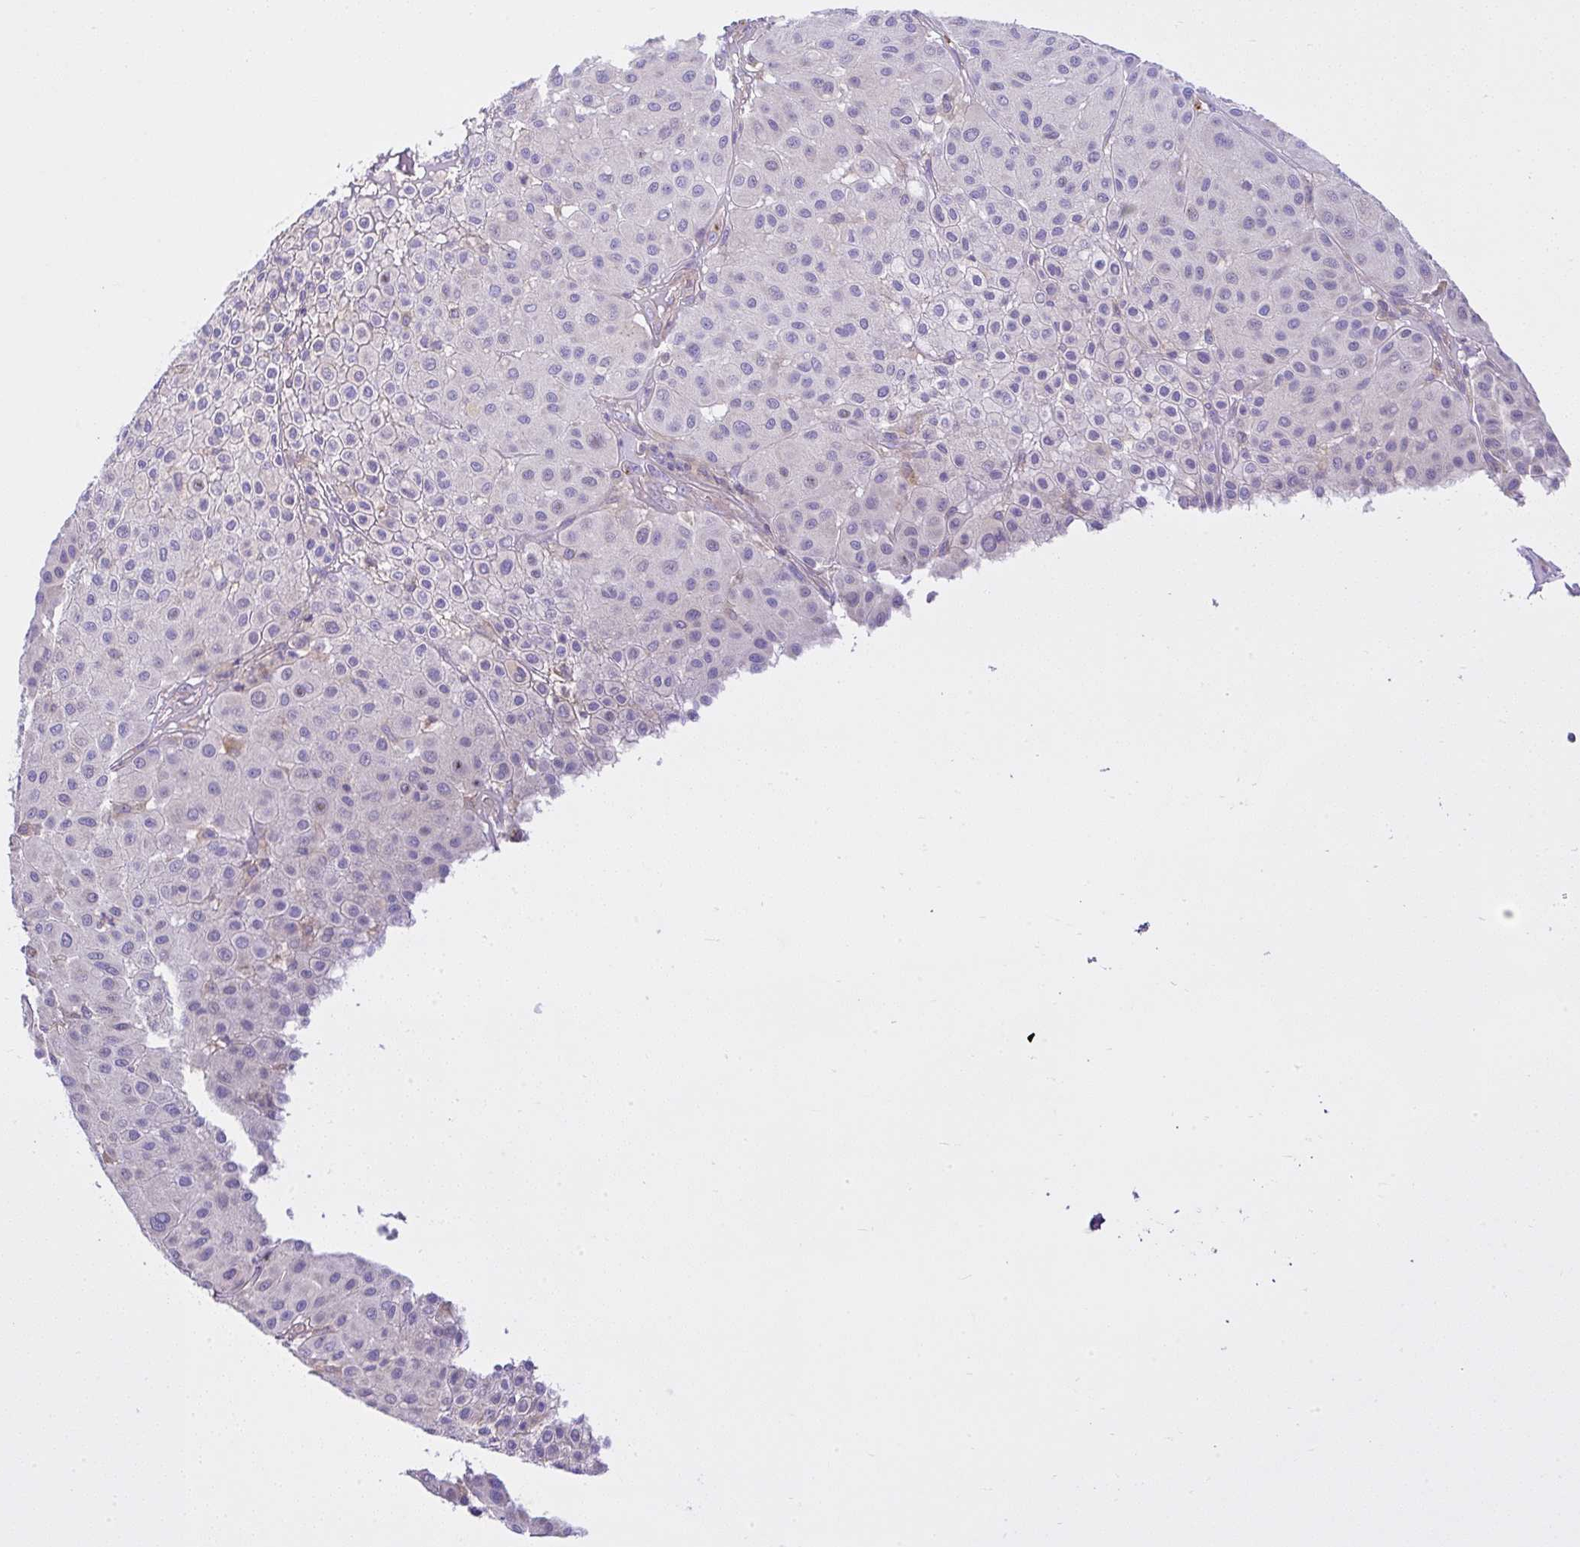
{"staining": {"intensity": "negative", "quantity": "none", "location": "none"}, "tissue": "melanoma", "cell_type": "Tumor cells", "image_type": "cancer", "snomed": [{"axis": "morphology", "description": "Malignant melanoma, Metastatic site"}, {"axis": "topography", "description": "Smooth muscle"}], "caption": "Tumor cells are negative for protein expression in human melanoma. (DAB immunohistochemistry (IHC) with hematoxylin counter stain).", "gene": "CCDC142", "patient": {"sex": "male", "age": 41}}